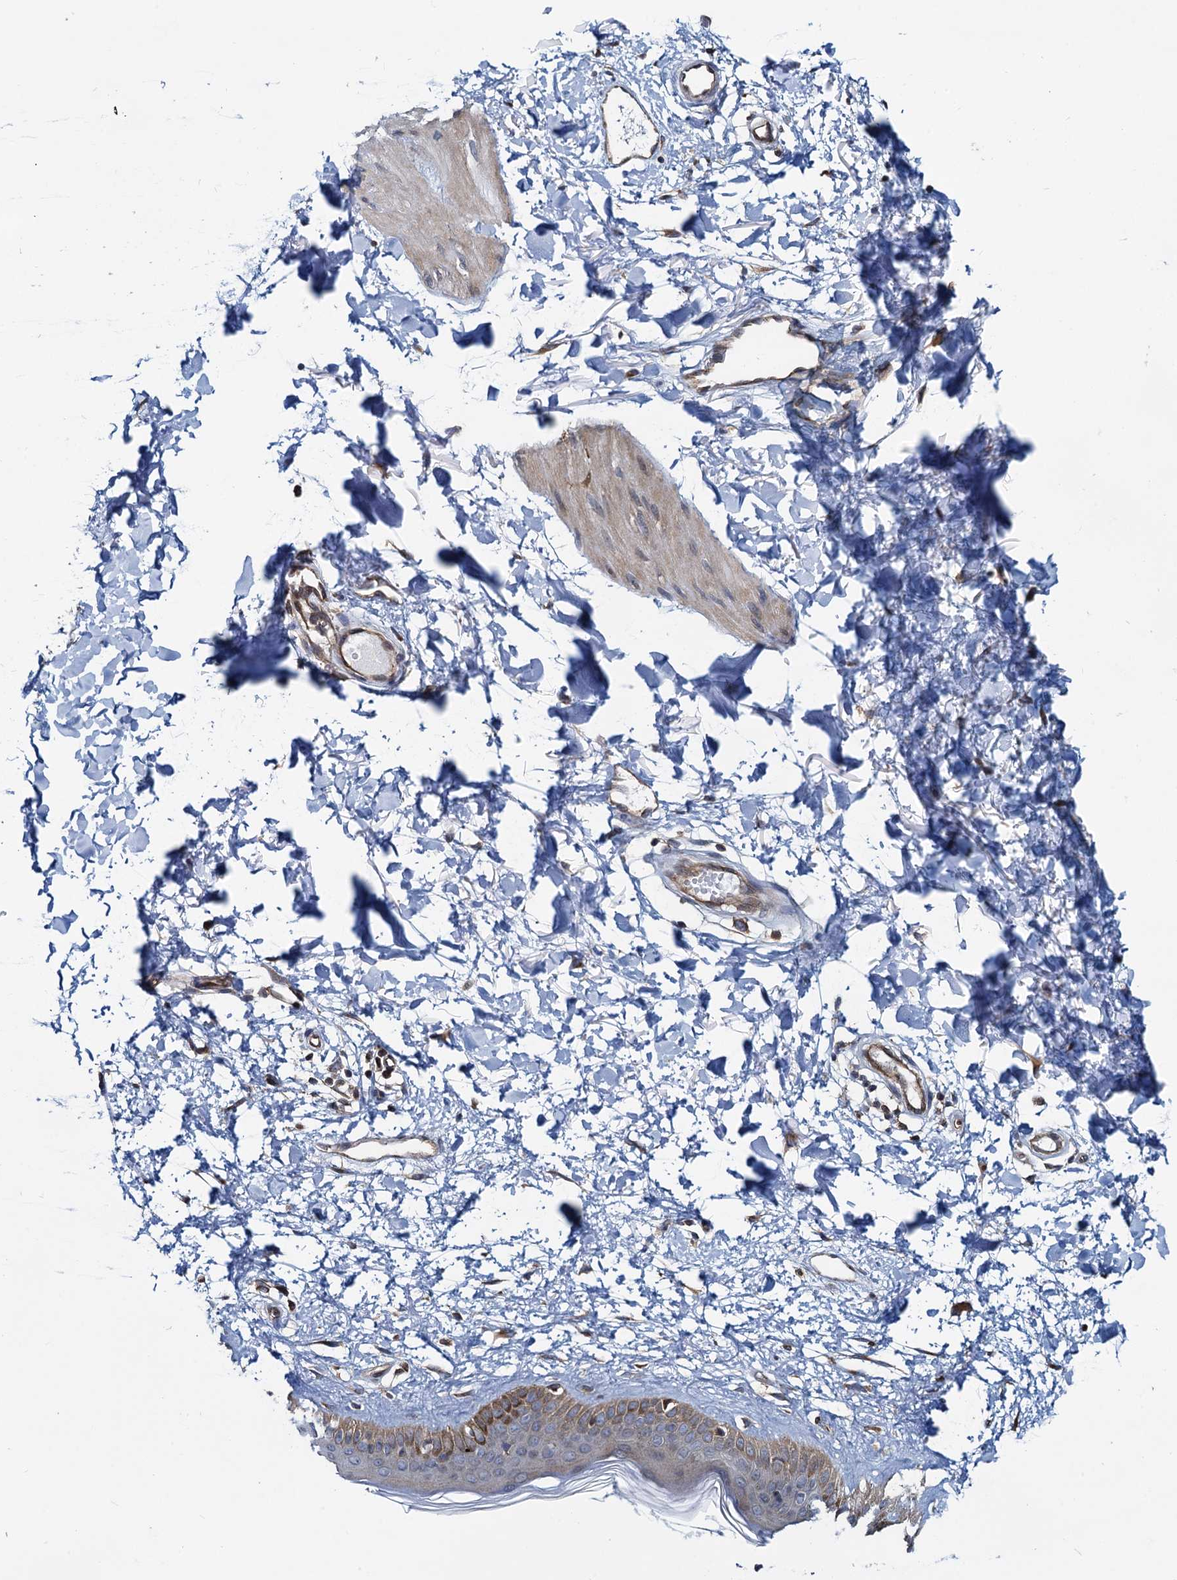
{"staining": {"intensity": "moderate", "quantity": ">75%", "location": "cytoplasmic/membranous"}, "tissue": "skin", "cell_type": "Fibroblasts", "image_type": "normal", "snomed": [{"axis": "morphology", "description": "Normal tissue, NOS"}, {"axis": "topography", "description": "Skin"}], "caption": "A medium amount of moderate cytoplasmic/membranous staining is appreciated in about >75% of fibroblasts in benign skin.", "gene": "RNF125", "patient": {"sex": "female", "age": 58}}